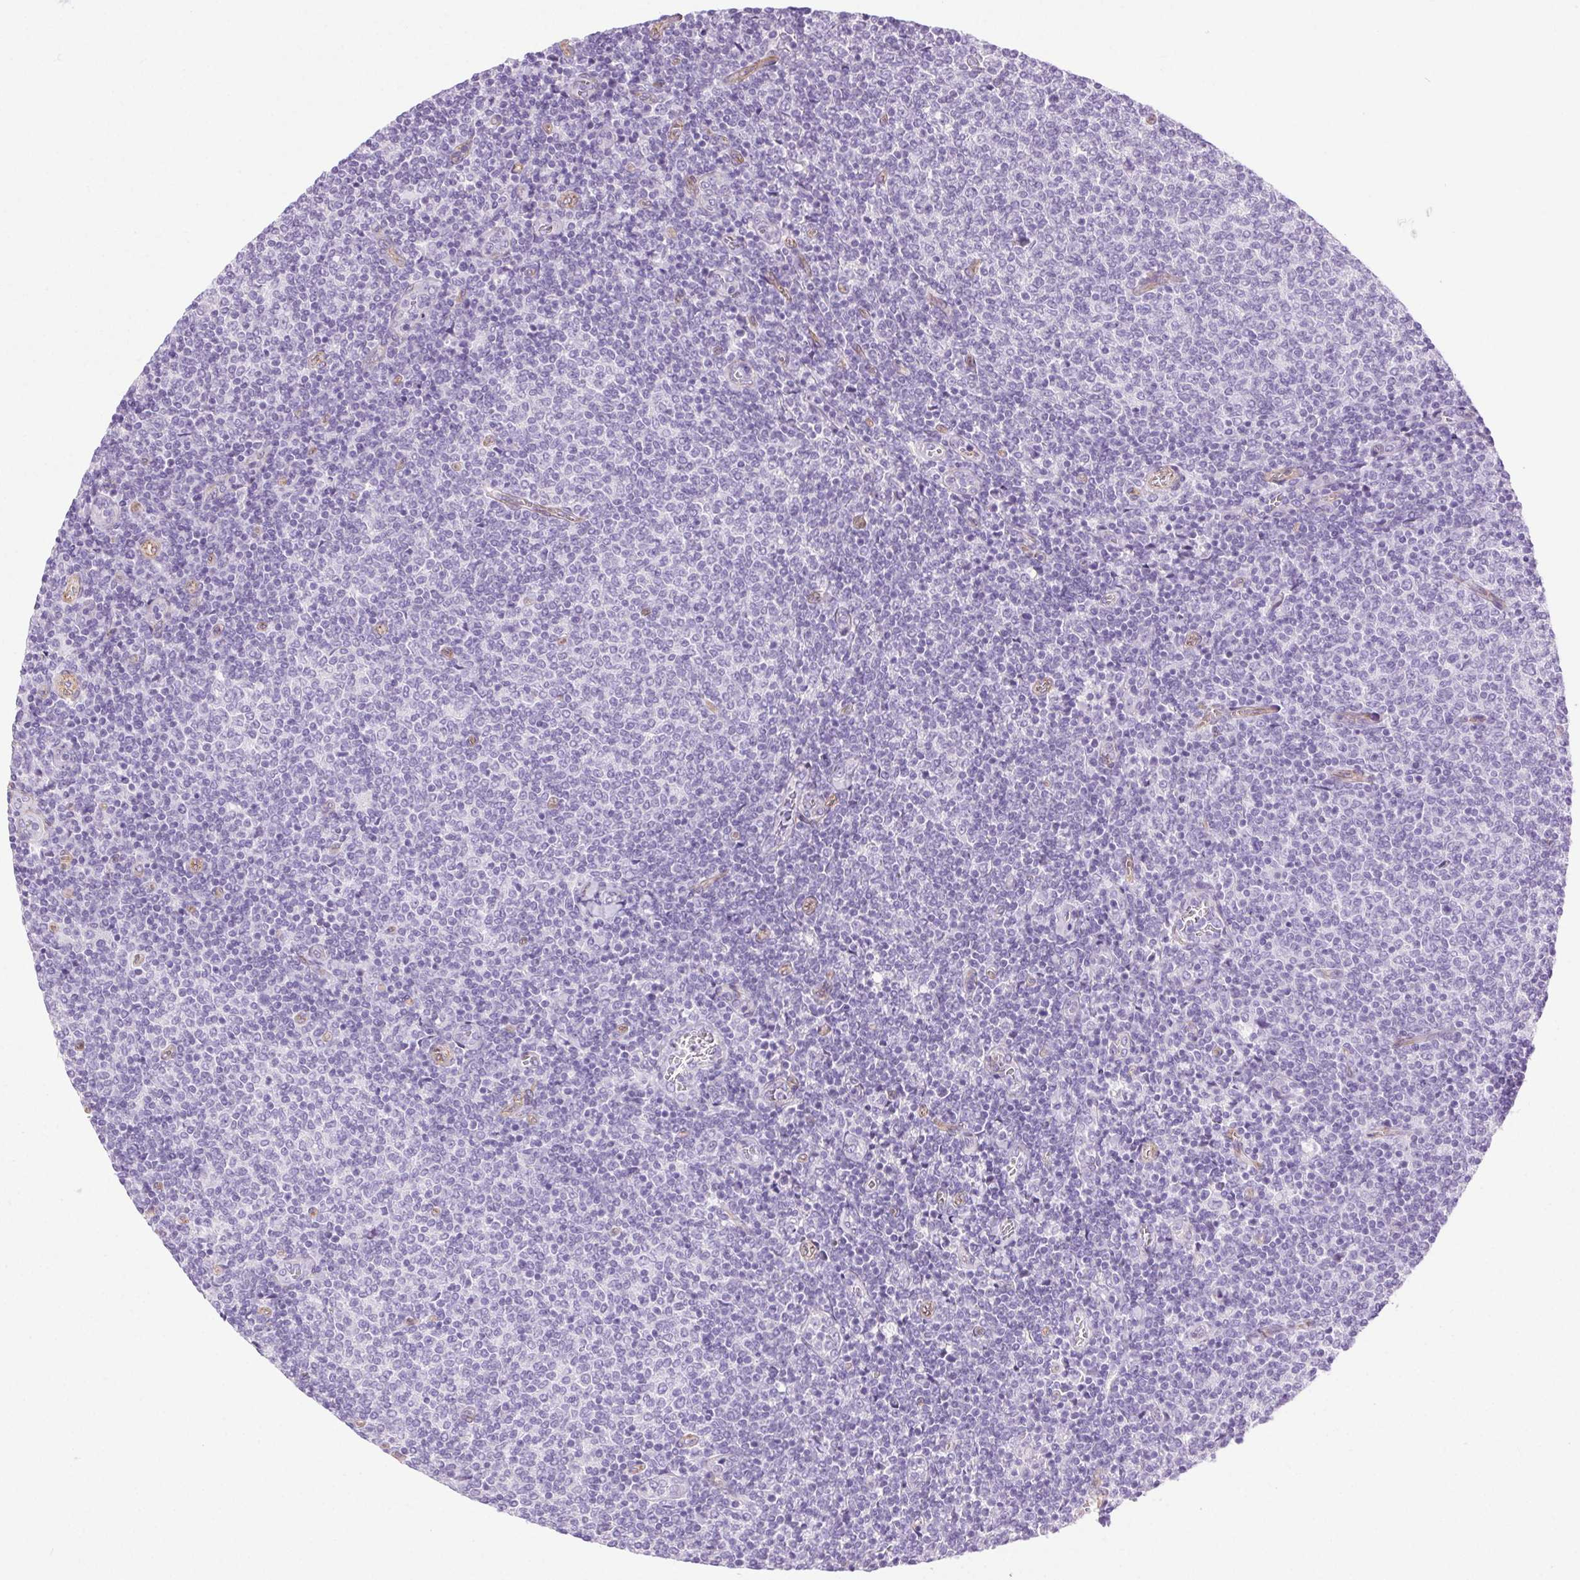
{"staining": {"intensity": "negative", "quantity": "none", "location": "none"}, "tissue": "lymphoma", "cell_type": "Tumor cells", "image_type": "cancer", "snomed": [{"axis": "morphology", "description": "Malignant lymphoma, non-Hodgkin's type, Low grade"}, {"axis": "topography", "description": "Lymph node"}], "caption": "Immunohistochemistry micrograph of neoplastic tissue: human lymphoma stained with DAB exhibits no significant protein expression in tumor cells.", "gene": "SHCBP1L", "patient": {"sex": "male", "age": 52}}